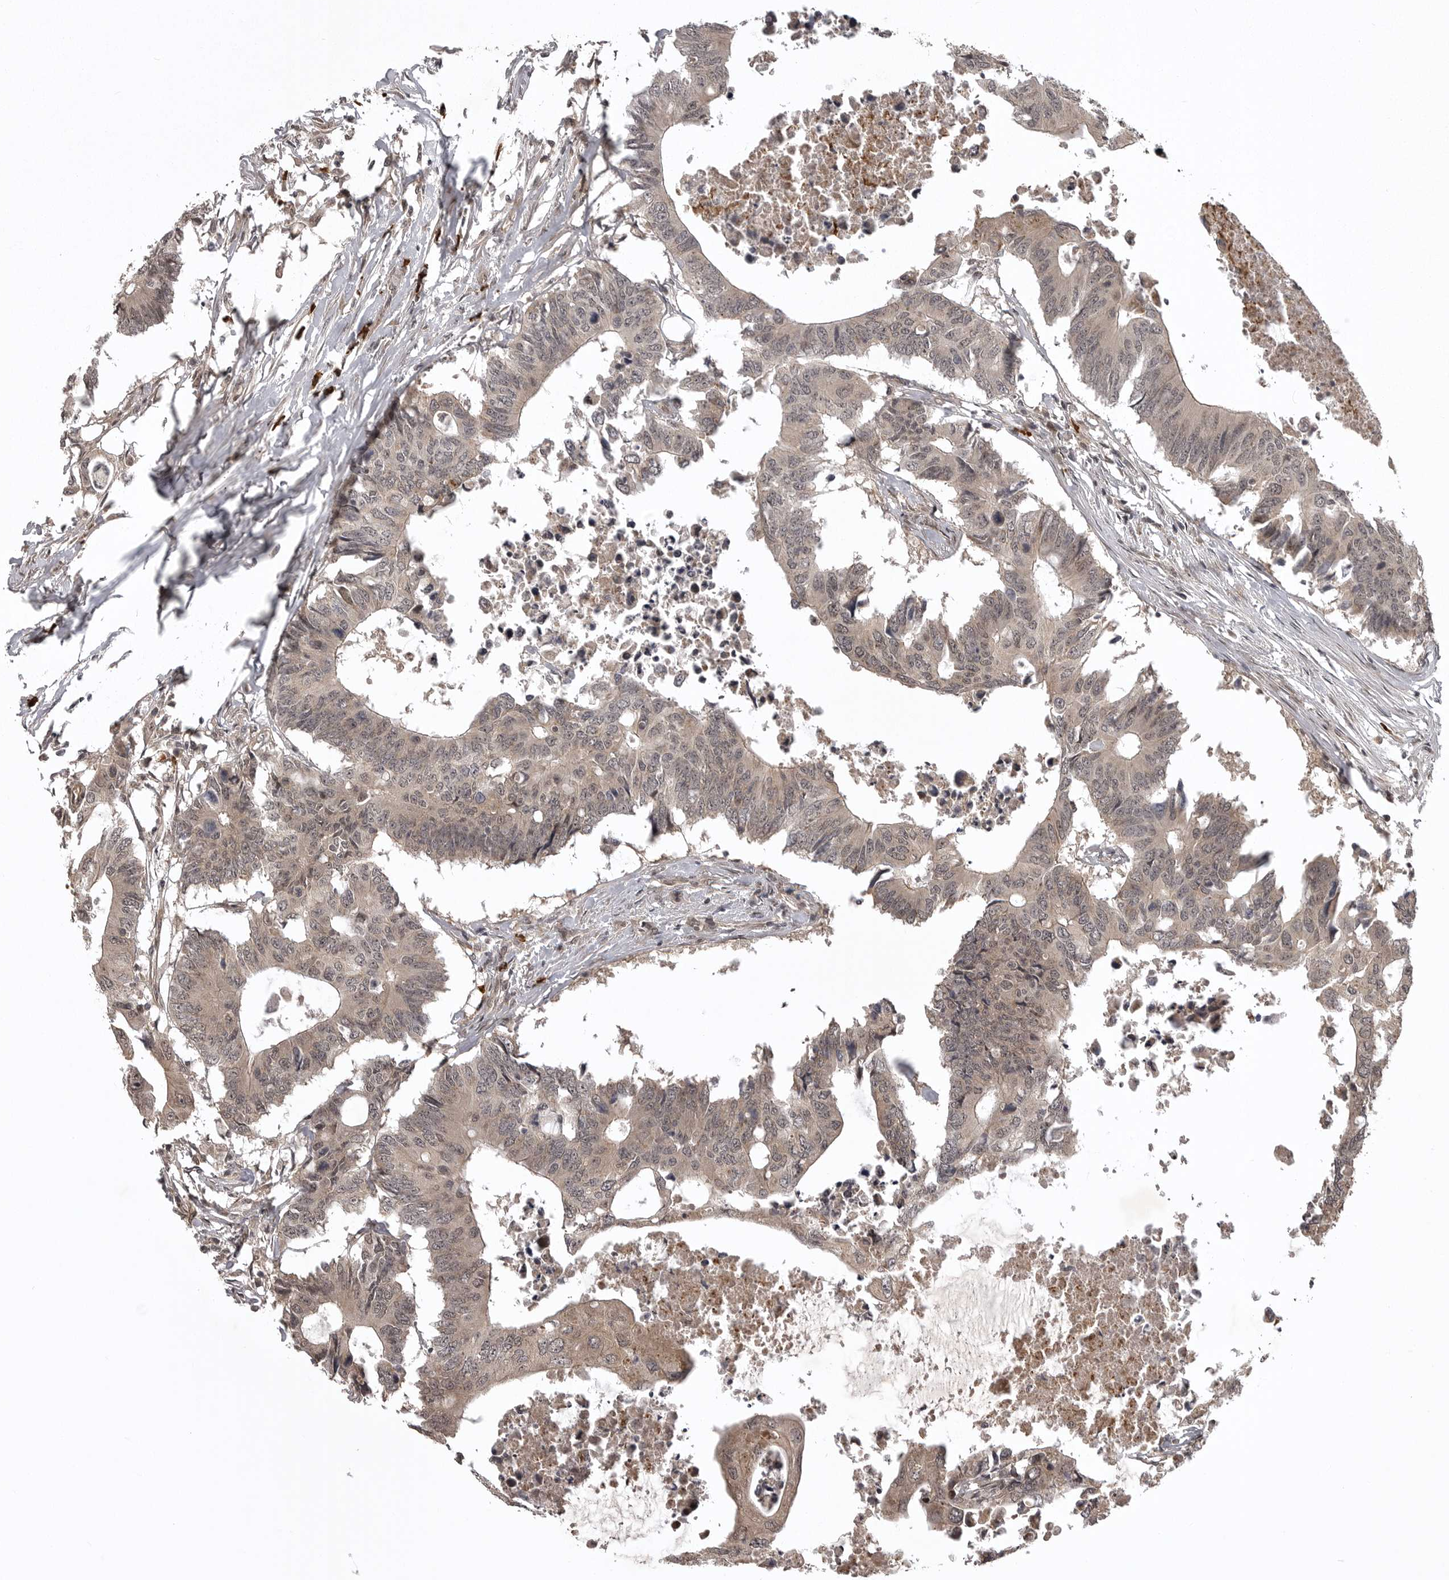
{"staining": {"intensity": "weak", "quantity": ">75%", "location": "cytoplasmic/membranous"}, "tissue": "colorectal cancer", "cell_type": "Tumor cells", "image_type": "cancer", "snomed": [{"axis": "morphology", "description": "Adenocarcinoma, NOS"}, {"axis": "topography", "description": "Colon"}], "caption": "A brown stain shows weak cytoplasmic/membranous staining of a protein in colorectal adenocarcinoma tumor cells. (DAB (3,3'-diaminobenzidine) IHC with brightfield microscopy, high magnification).", "gene": "SNX16", "patient": {"sex": "male", "age": 71}}